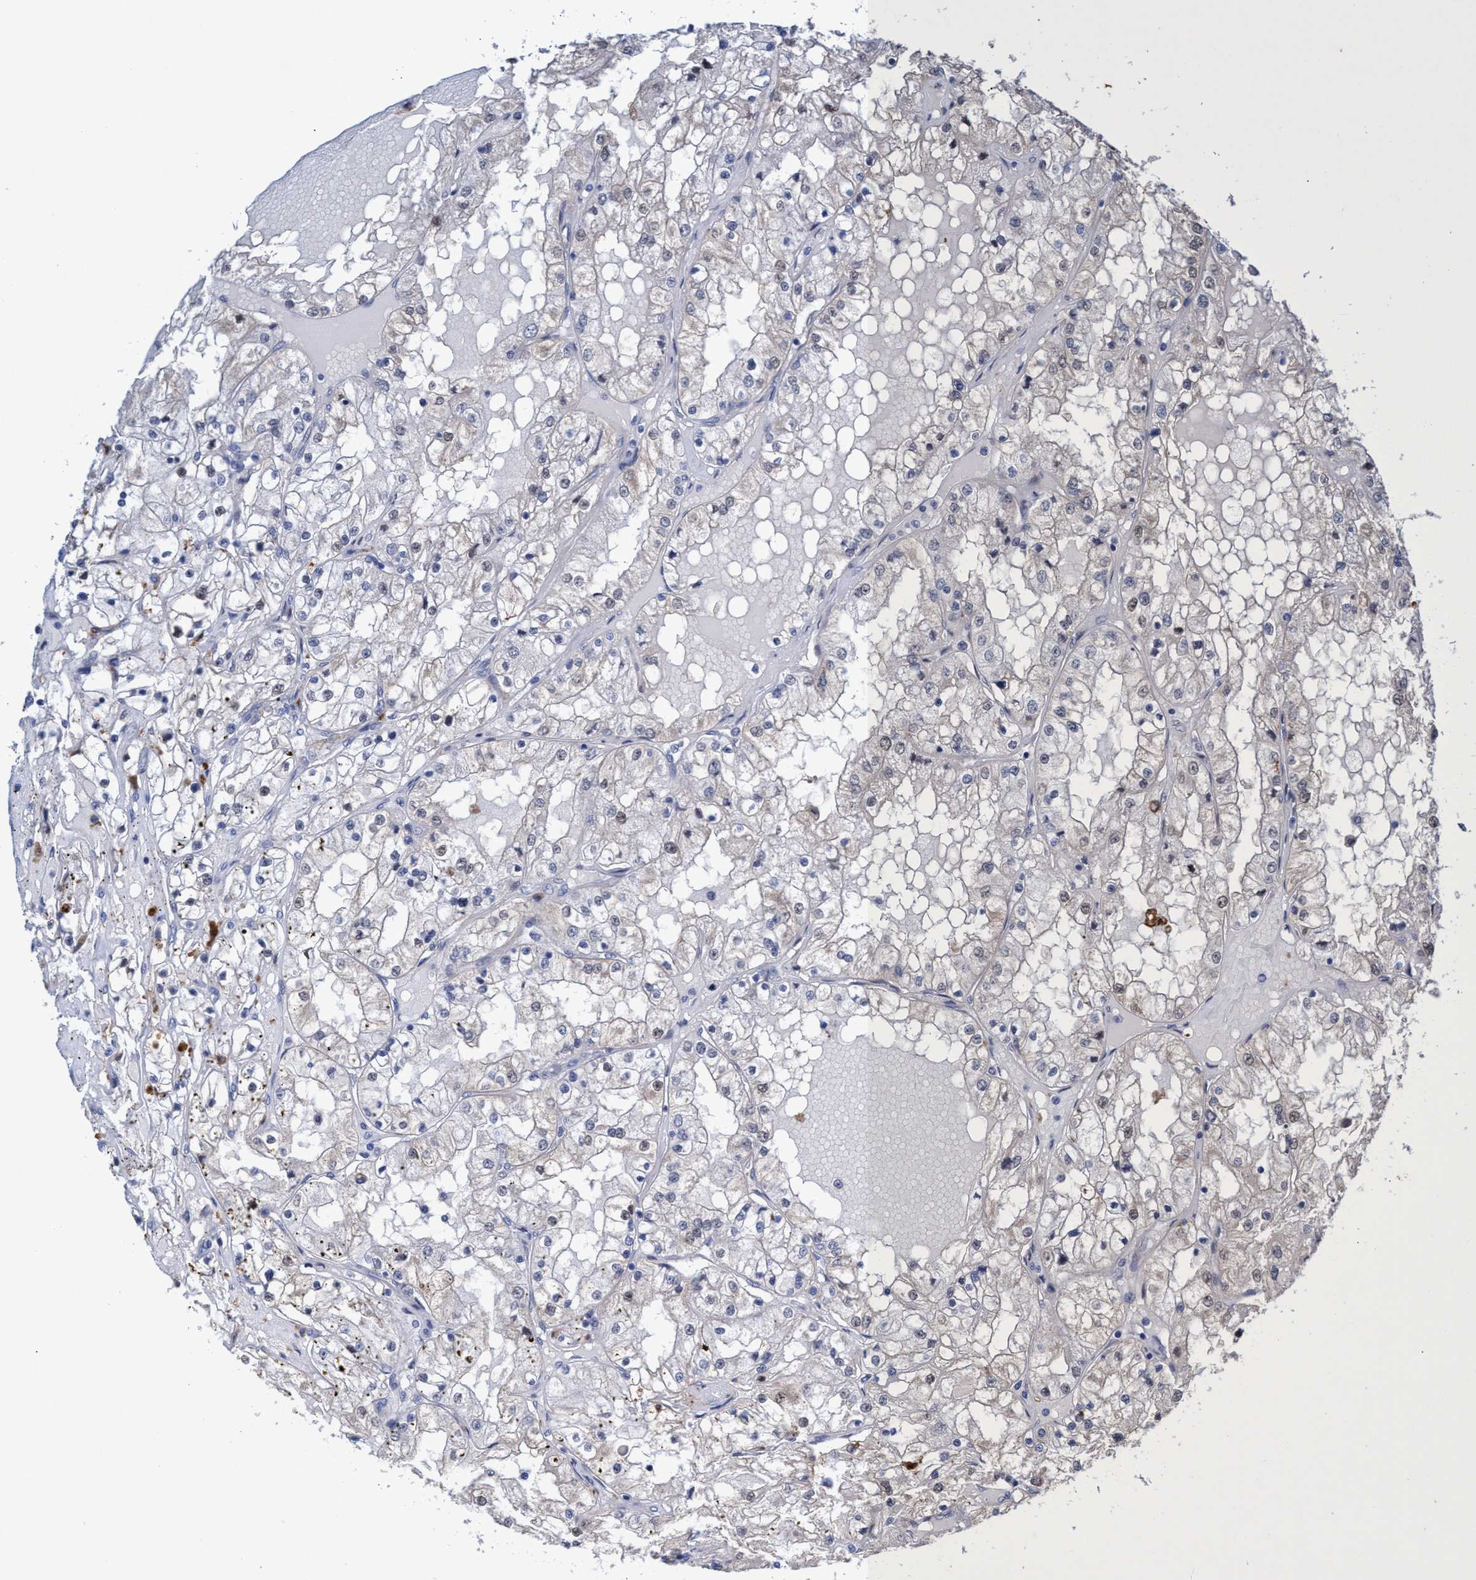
{"staining": {"intensity": "weak", "quantity": "<25%", "location": "cytoplasmic/membranous,nuclear"}, "tissue": "renal cancer", "cell_type": "Tumor cells", "image_type": "cancer", "snomed": [{"axis": "morphology", "description": "Adenocarcinoma, NOS"}, {"axis": "topography", "description": "Kidney"}], "caption": "A high-resolution histopathology image shows IHC staining of adenocarcinoma (renal), which displays no significant positivity in tumor cells.", "gene": "SVEP1", "patient": {"sex": "male", "age": 68}}